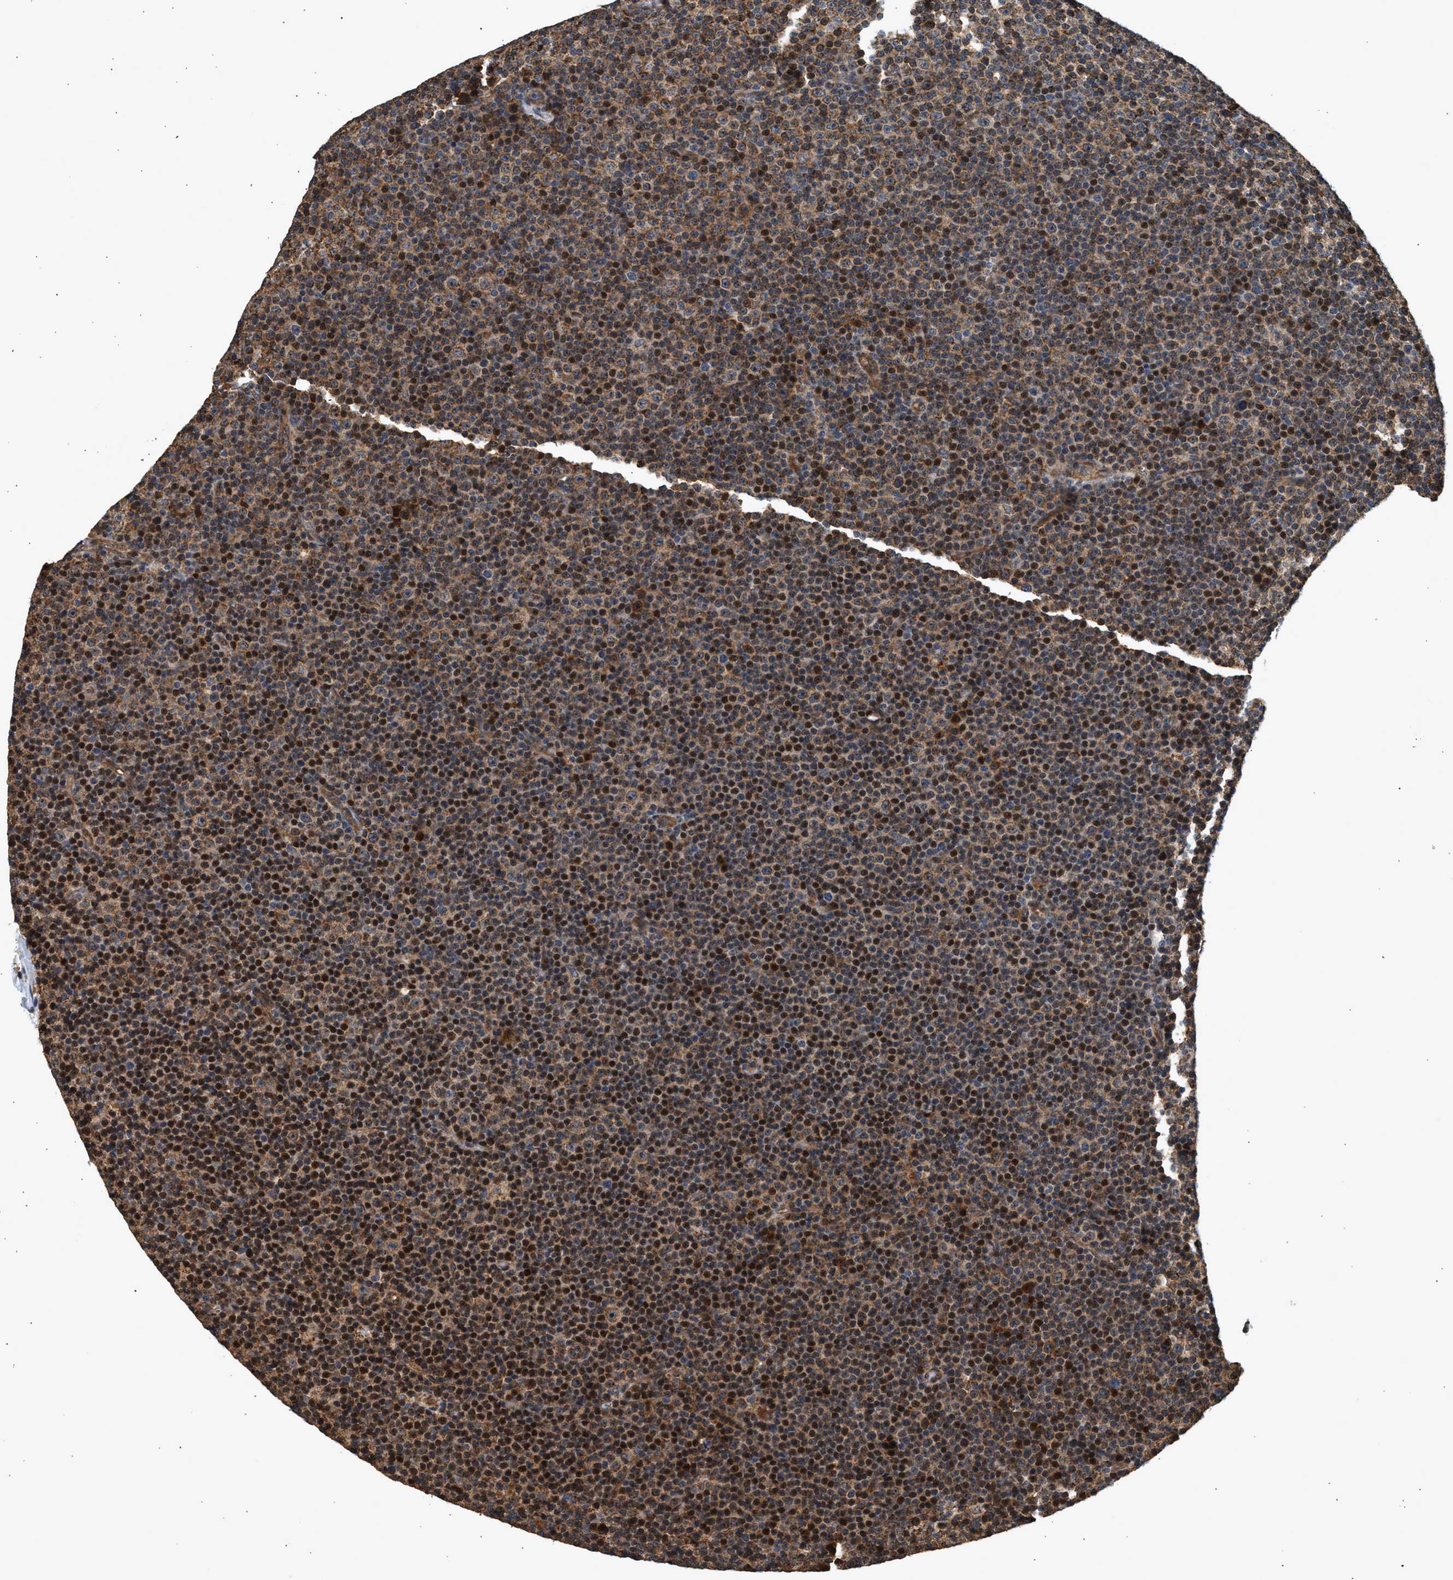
{"staining": {"intensity": "moderate", "quantity": ">75%", "location": "cytoplasmic/membranous"}, "tissue": "lymphoma", "cell_type": "Tumor cells", "image_type": "cancer", "snomed": [{"axis": "morphology", "description": "Malignant lymphoma, non-Hodgkin's type, Low grade"}, {"axis": "topography", "description": "Lymph node"}], "caption": "Immunohistochemical staining of lymphoma demonstrates moderate cytoplasmic/membranous protein positivity in approximately >75% of tumor cells.", "gene": "DUSP14", "patient": {"sex": "female", "age": 67}}